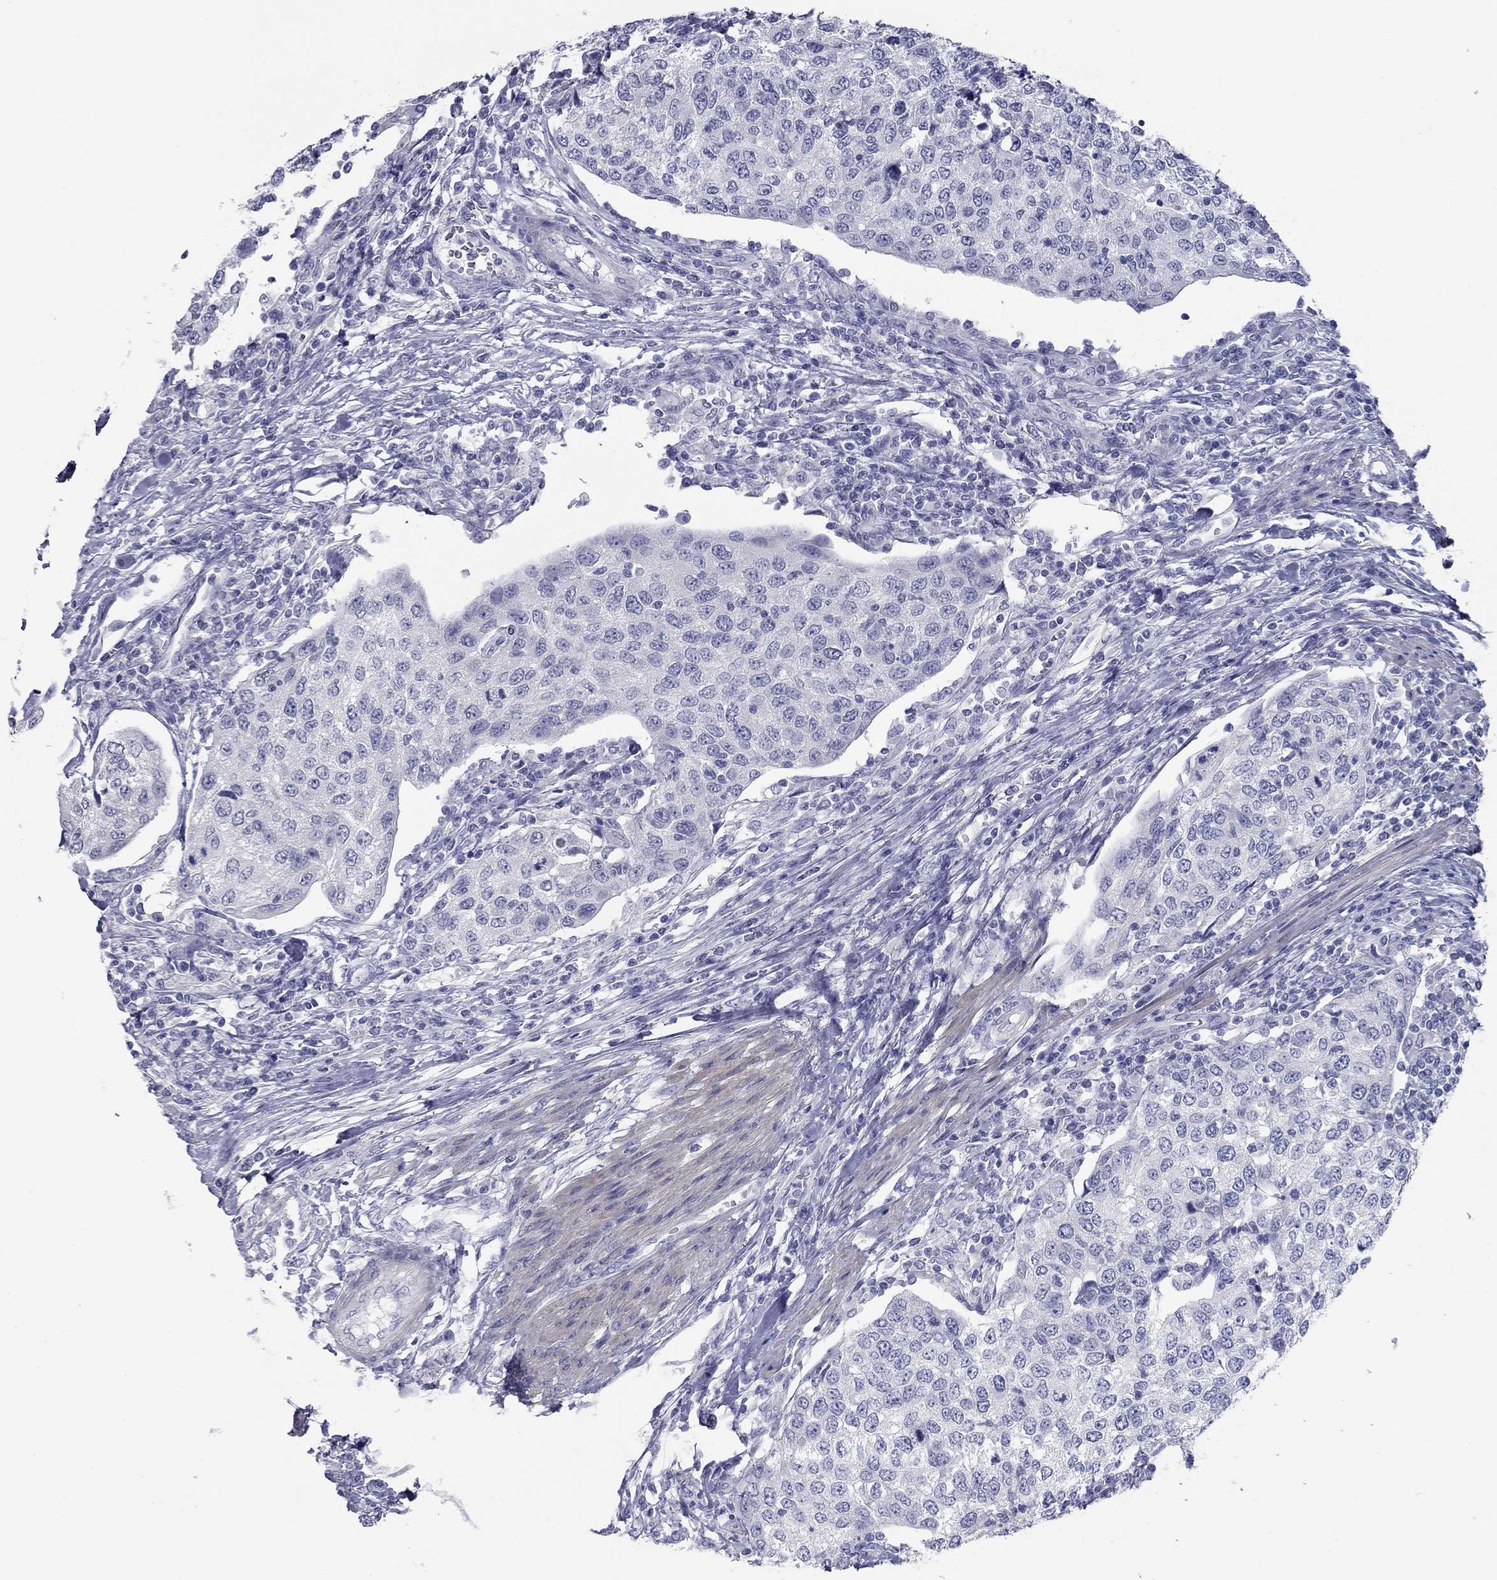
{"staining": {"intensity": "negative", "quantity": "none", "location": "none"}, "tissue": "urothelial cancer", "cell_type": "Tumor cells", "image_type": "cancer", "snomed": [{"axis": "morphology", "description": "Urothelial carcinoma, High grade"}, {"axis": "topography", "description": "Urinary bladder"}], "caption": "There is no significant expression in tumor cells of urothelial cancer.", "gene": "KIRREL2", "patient": {"sex": "female", "age": 78}}